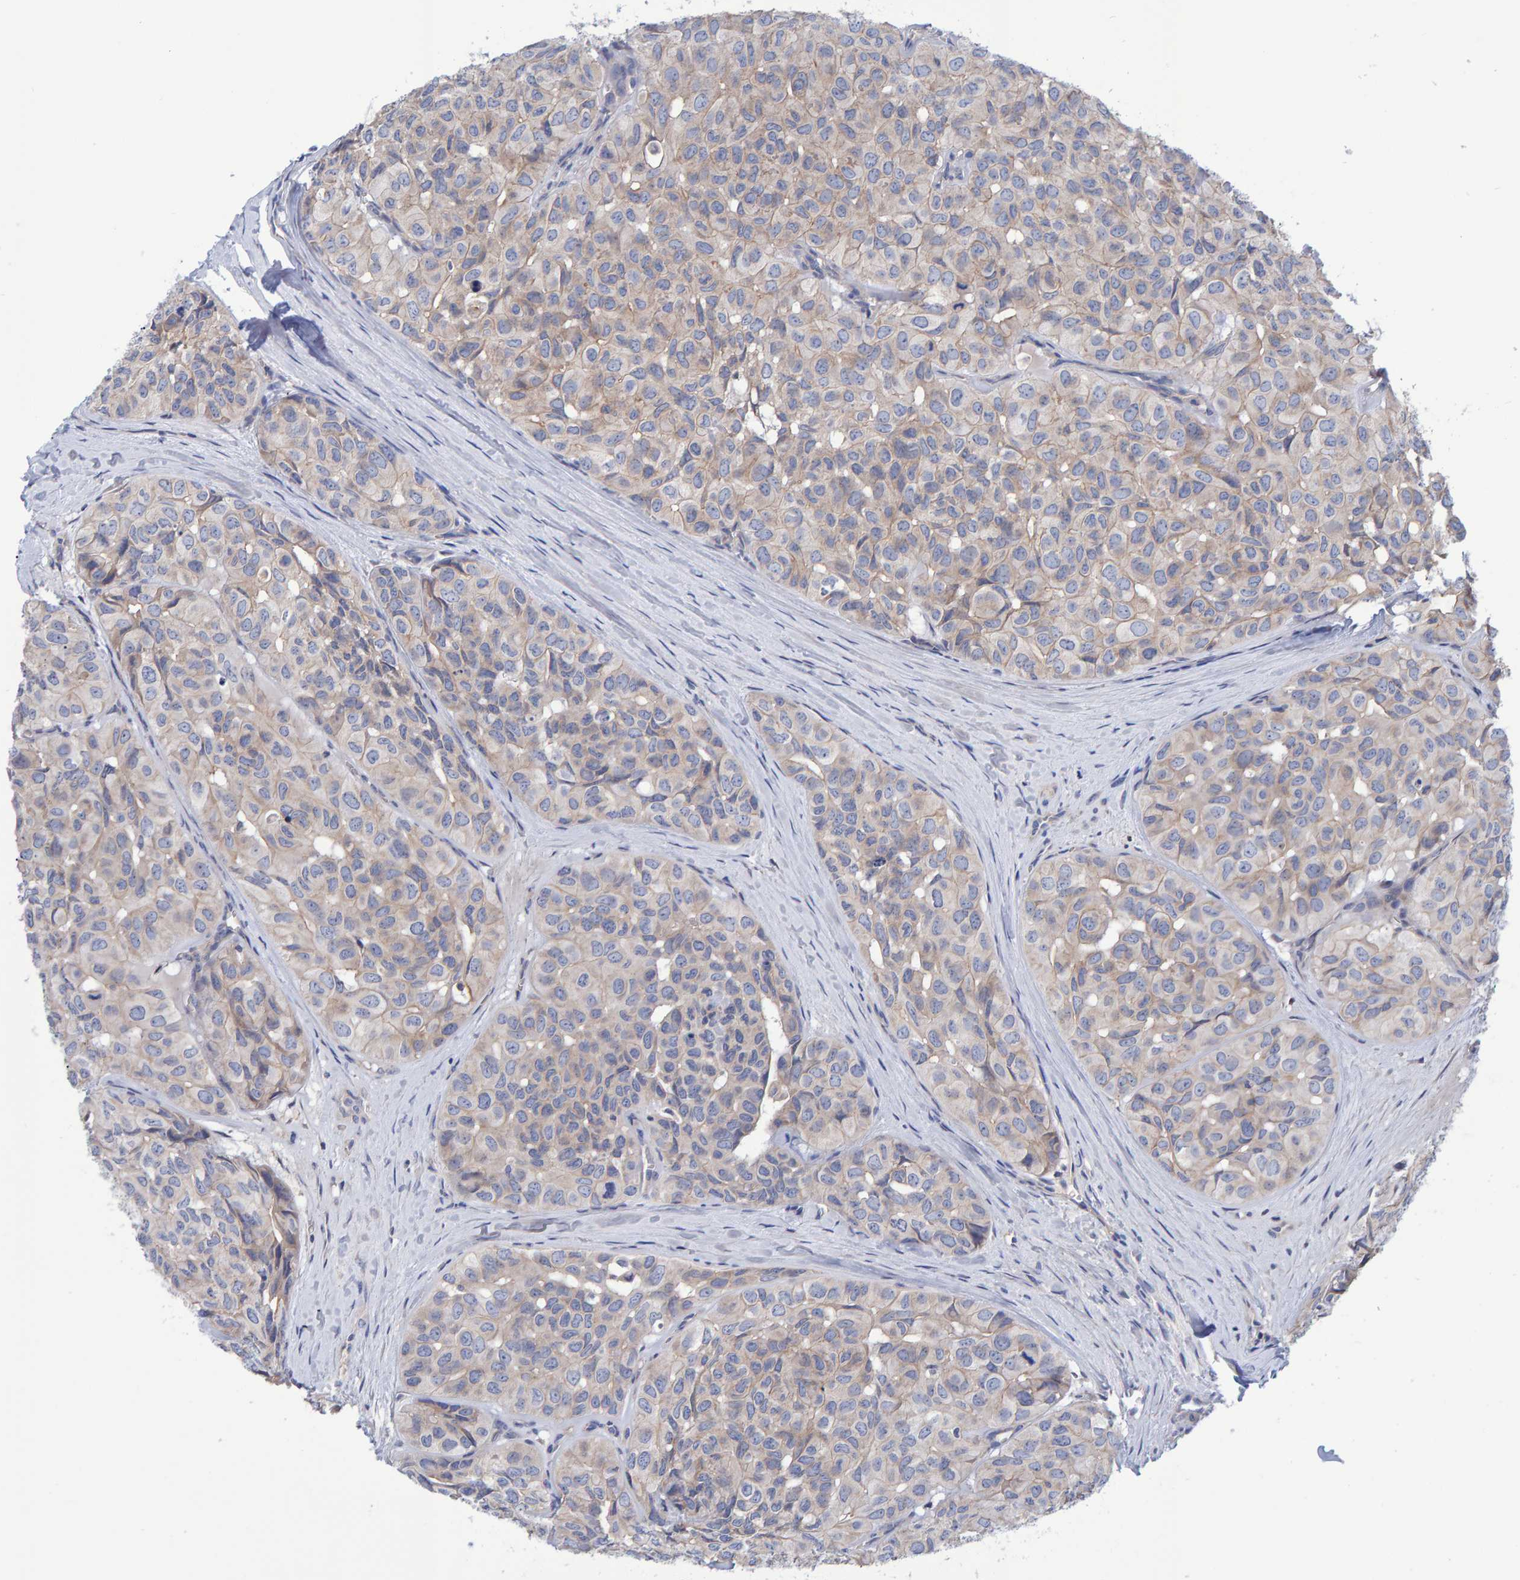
{"staining": {"intensity": "weak", "quantity": "<25%", "location": "cytoplasmic/membranous"}, "tissue": "head and neck cancer", "cell_type": "Tumor cells", "image_type": "cancer", "snomed": [{"axis": "morphology", "description": "Adenocarcinoma, NOS"}, {"axis": "topography", "description": "Salivary gland, NOS"}, {"axis": "topography", "description": "Head-Neck"}], "caption": "Immunohistochemistry image of head and neck cancer (adenocarcinoma) stained for a protein (brown), which reveals no staining in tumor cells.", "gene": "EFR3A", "patient": {"sex": "female", "age": 76}}